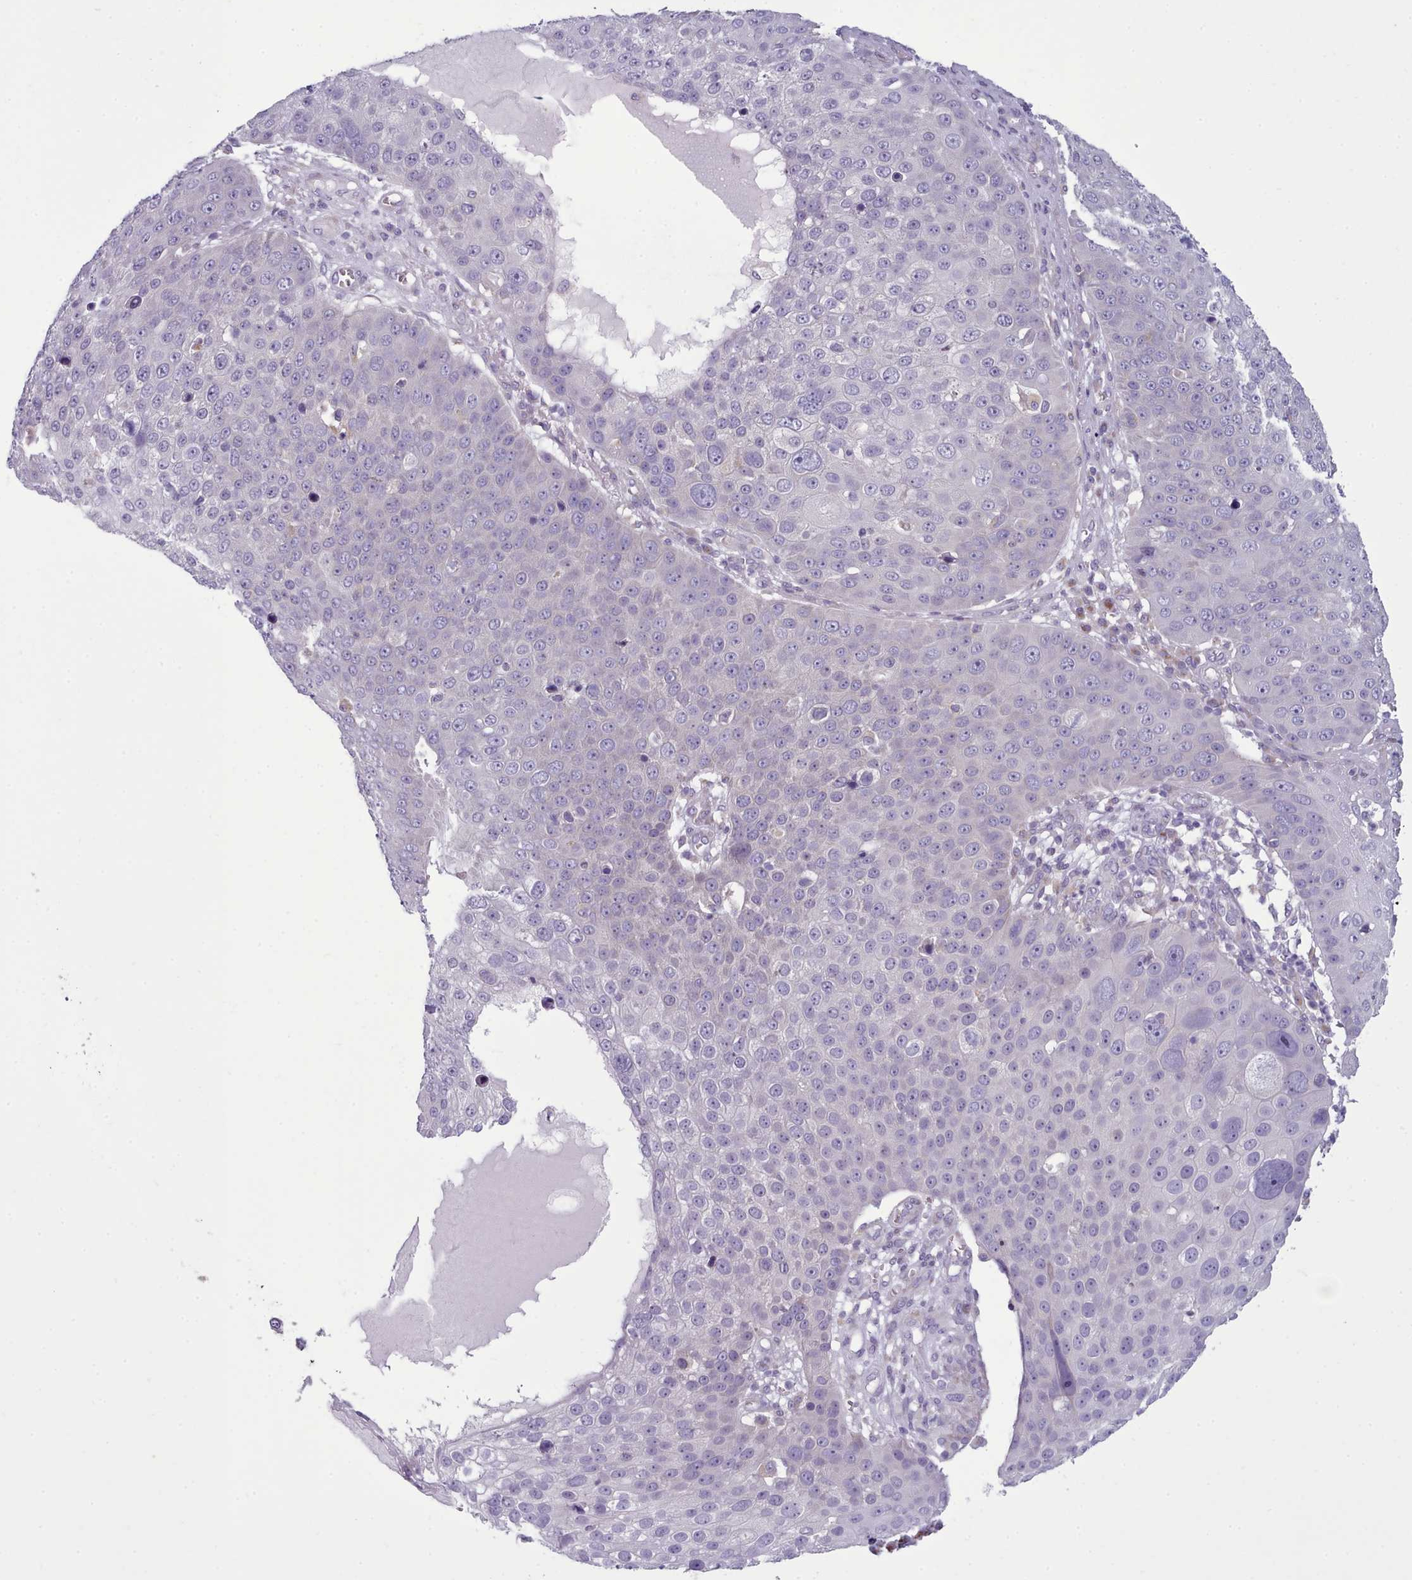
{"staining": {"intensity": "negative", "quantity": "none", "location": "none"}, "tissue": "skin cancer", "cell_type": "Tumor cells", "image_type": "cancer", "snomed": [{"axis": "morphology", "description": "Squamous cell carcinoma, NOS"}, {"axis": "topography", "description": "Skin"}], "caption": "High magnification brightfield microscopy of skin cancer stained with DAB (brown) and counterstained with hematoxylin (blue): tumor cells show no significant staining. (Brightfield microscopy of DAB IHC at high magnification).", "gene": "MYRFL", "patient": {"sex": "male", "age": 71}}